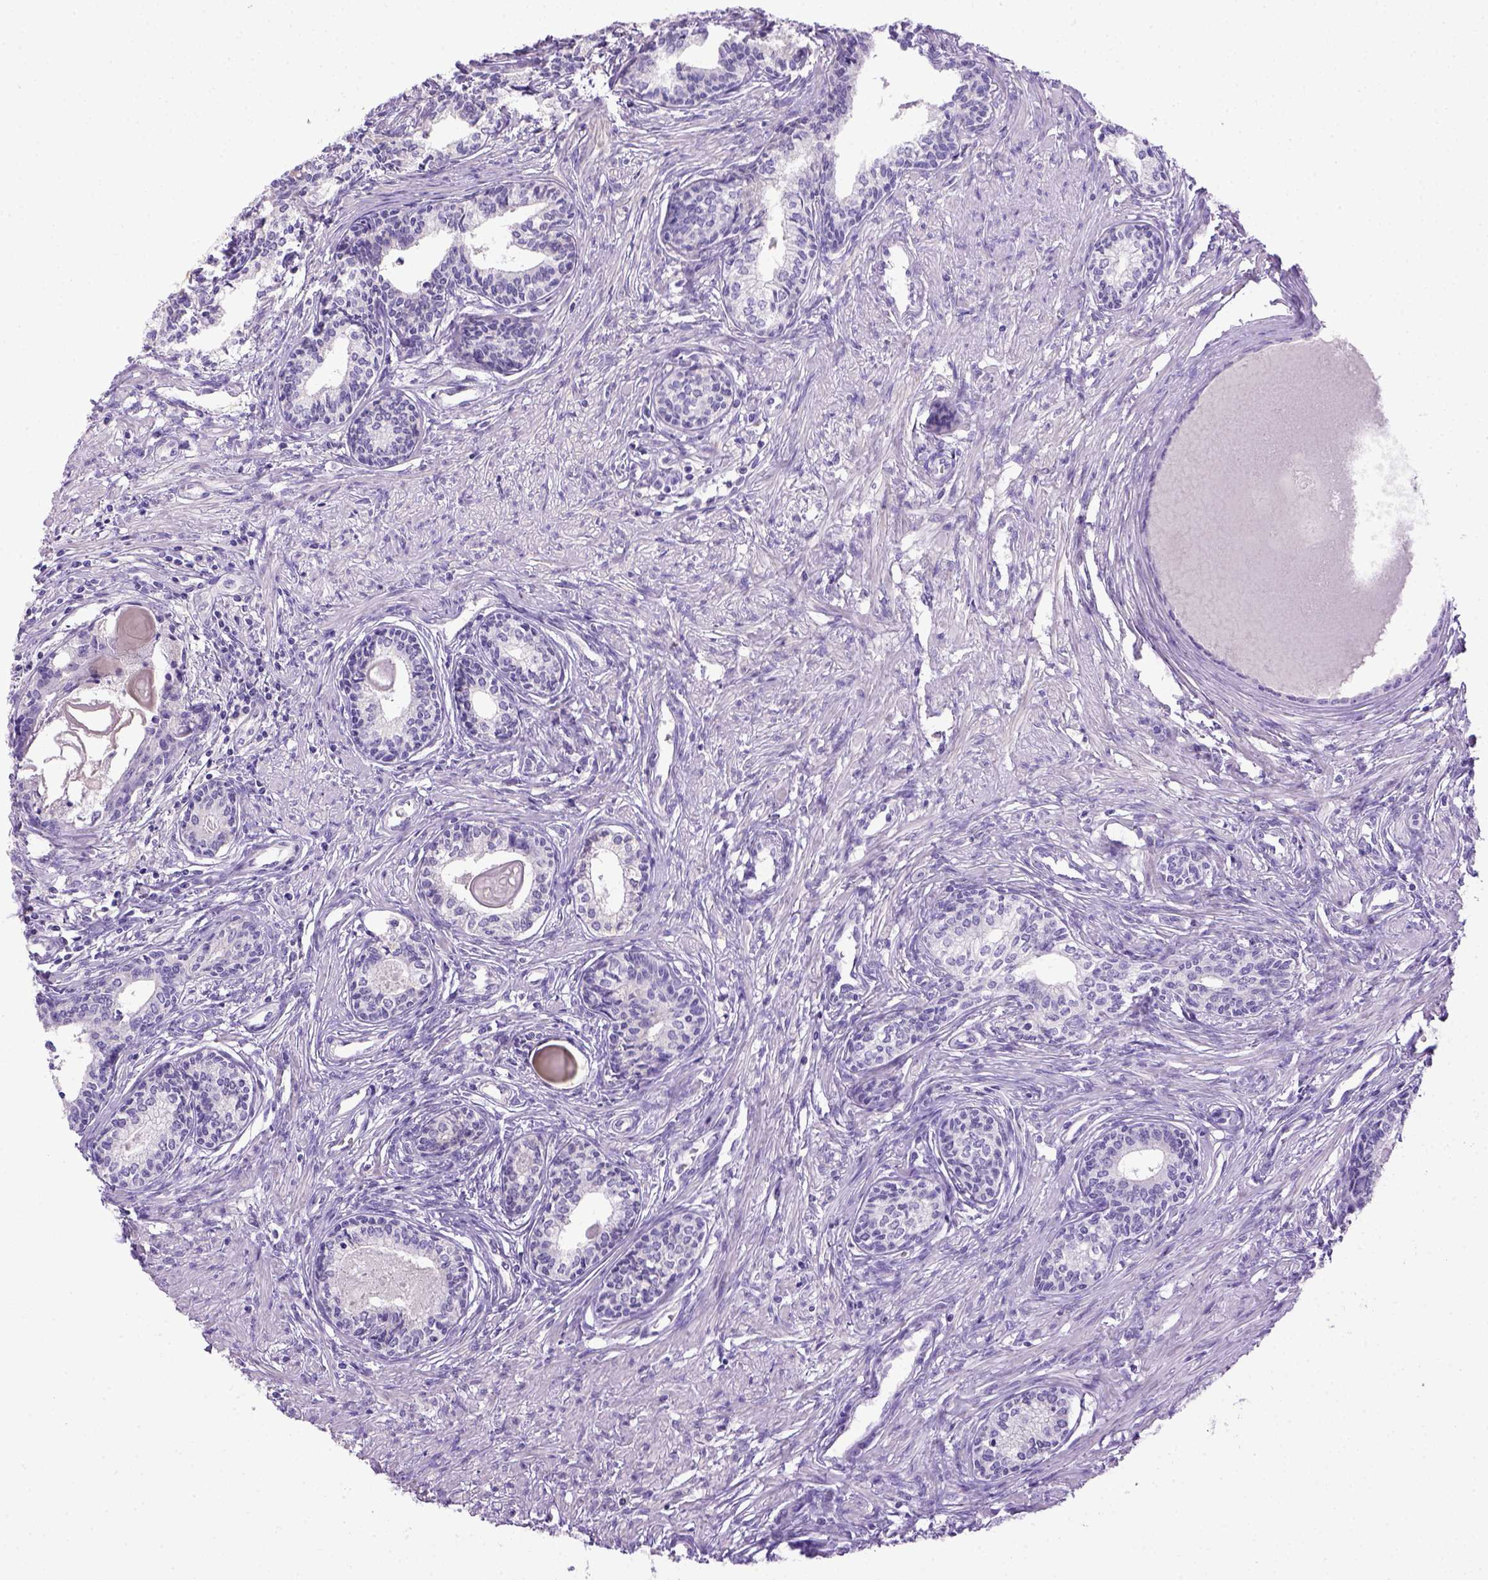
{"staining": {"intensity": "negative", "quantity": "none", "location": "none"}, "tissue": "prostate", "cell_type": "Glandular cells", "image_type": "normal", "snomed": [{"axis": "morphology", "description": "Normal tissue, NOS"}, {"axis": "topography", "description": "Prostate"}], "caption": "This micrograph is of unremarkable prostate stained with immunohistochemistry (IHC) to label a protein in brown with the nuclei are counter-stained blue. There is no staining in glandular cells.", "gene": "ITIH4", "patient": {"sex": "male", "age": 60}}